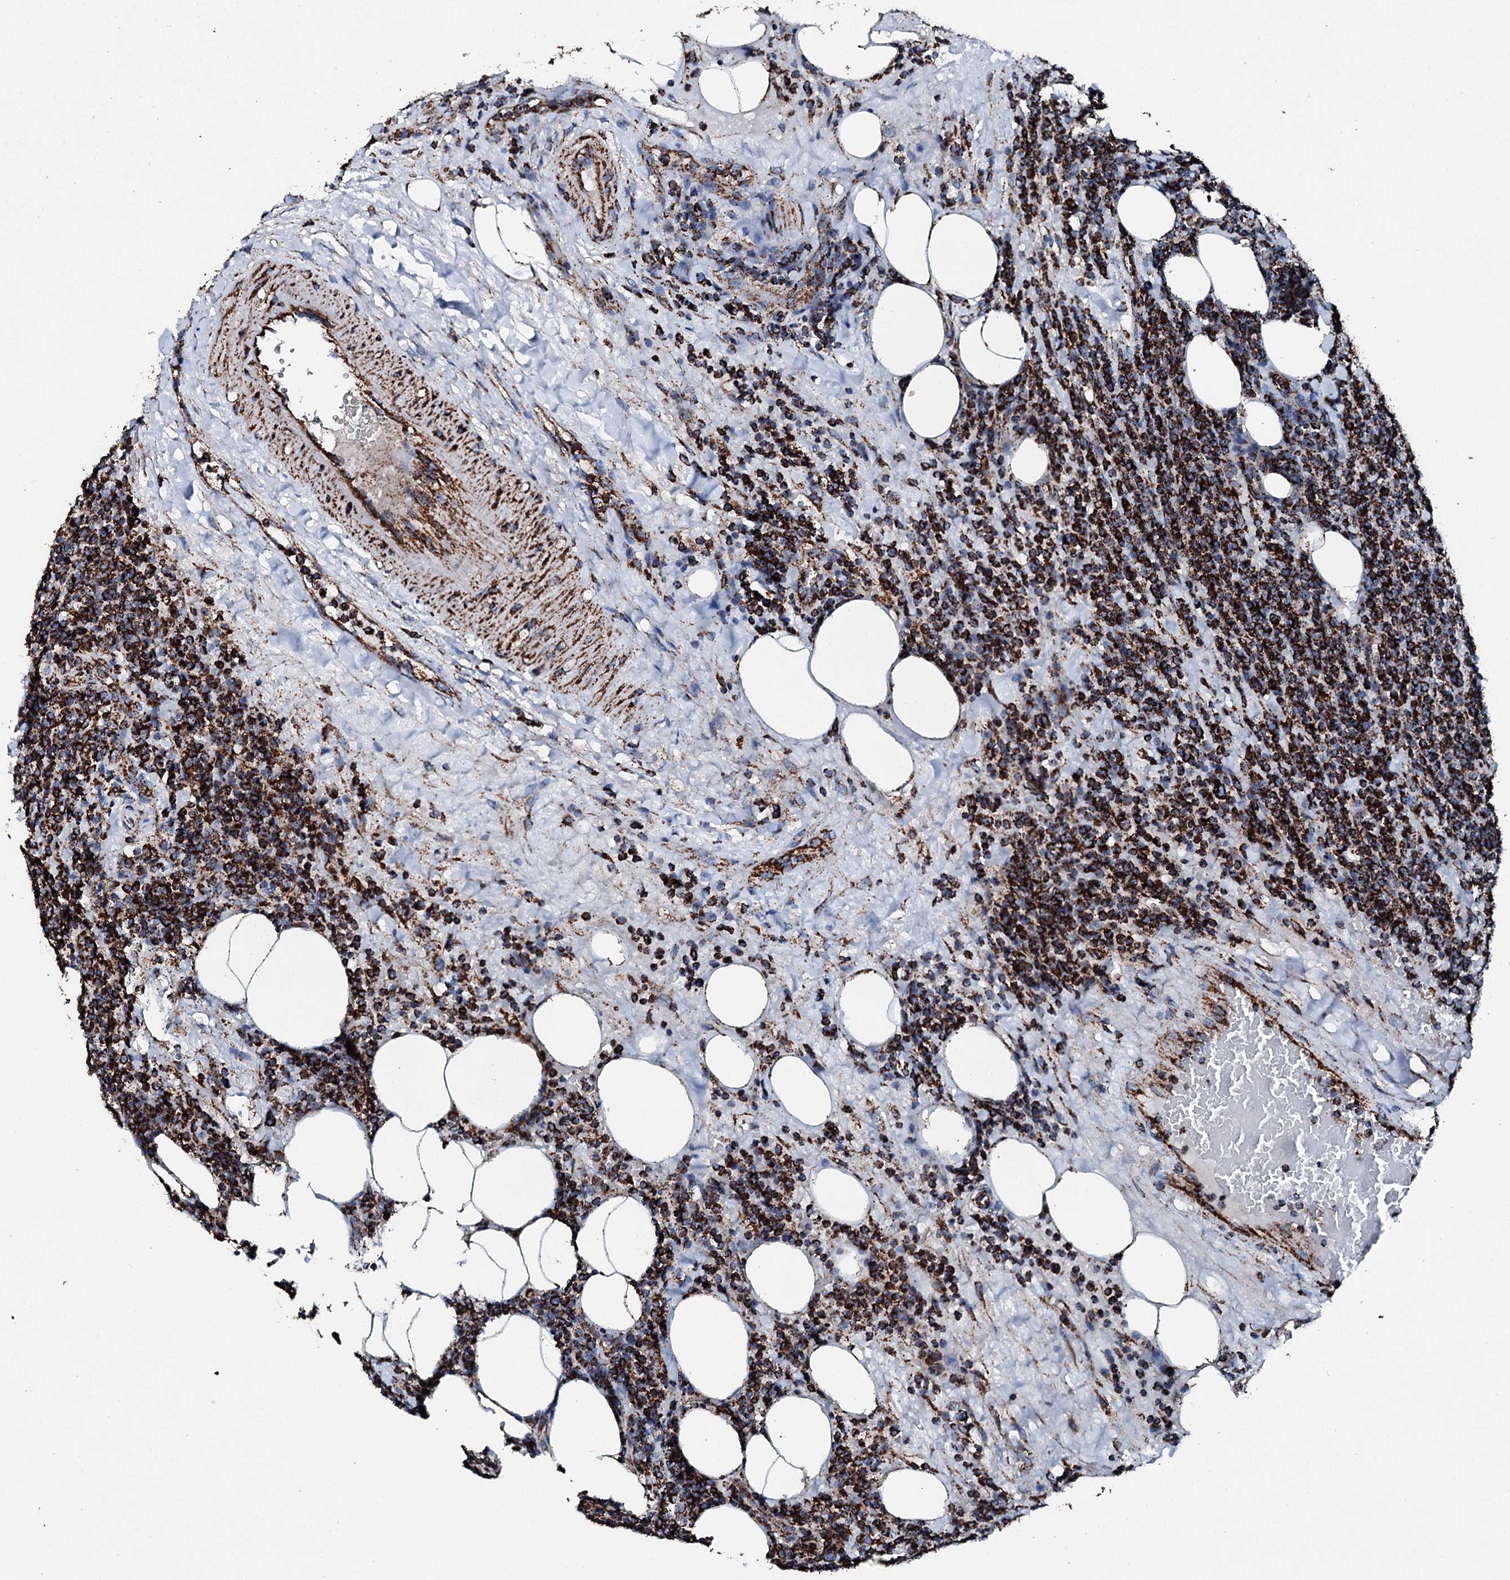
{"staining": {"intensity": "strong", "quantity": ">75%", "location": "cytoplasmic/membranous"}, "tissue": "lymphoma", "cell_type": "Tumor cells", "image_type": "cancer", "snomed": [{"axis": "morphology", "description": "Malignant lymphoma, non-Hodgkin's type, High grade"}, {"axis": "topography", "description": "Lymph node"}], "caption": "Protein expression analysis of human malignant lymphoma, non-Hodgkin's type (high-grade) reveals strong cytoplasmic/membranous expression in approximately >75% of tumor cells.", "gene": "HADH", "patient": {"sex": "male", "age": 61}}